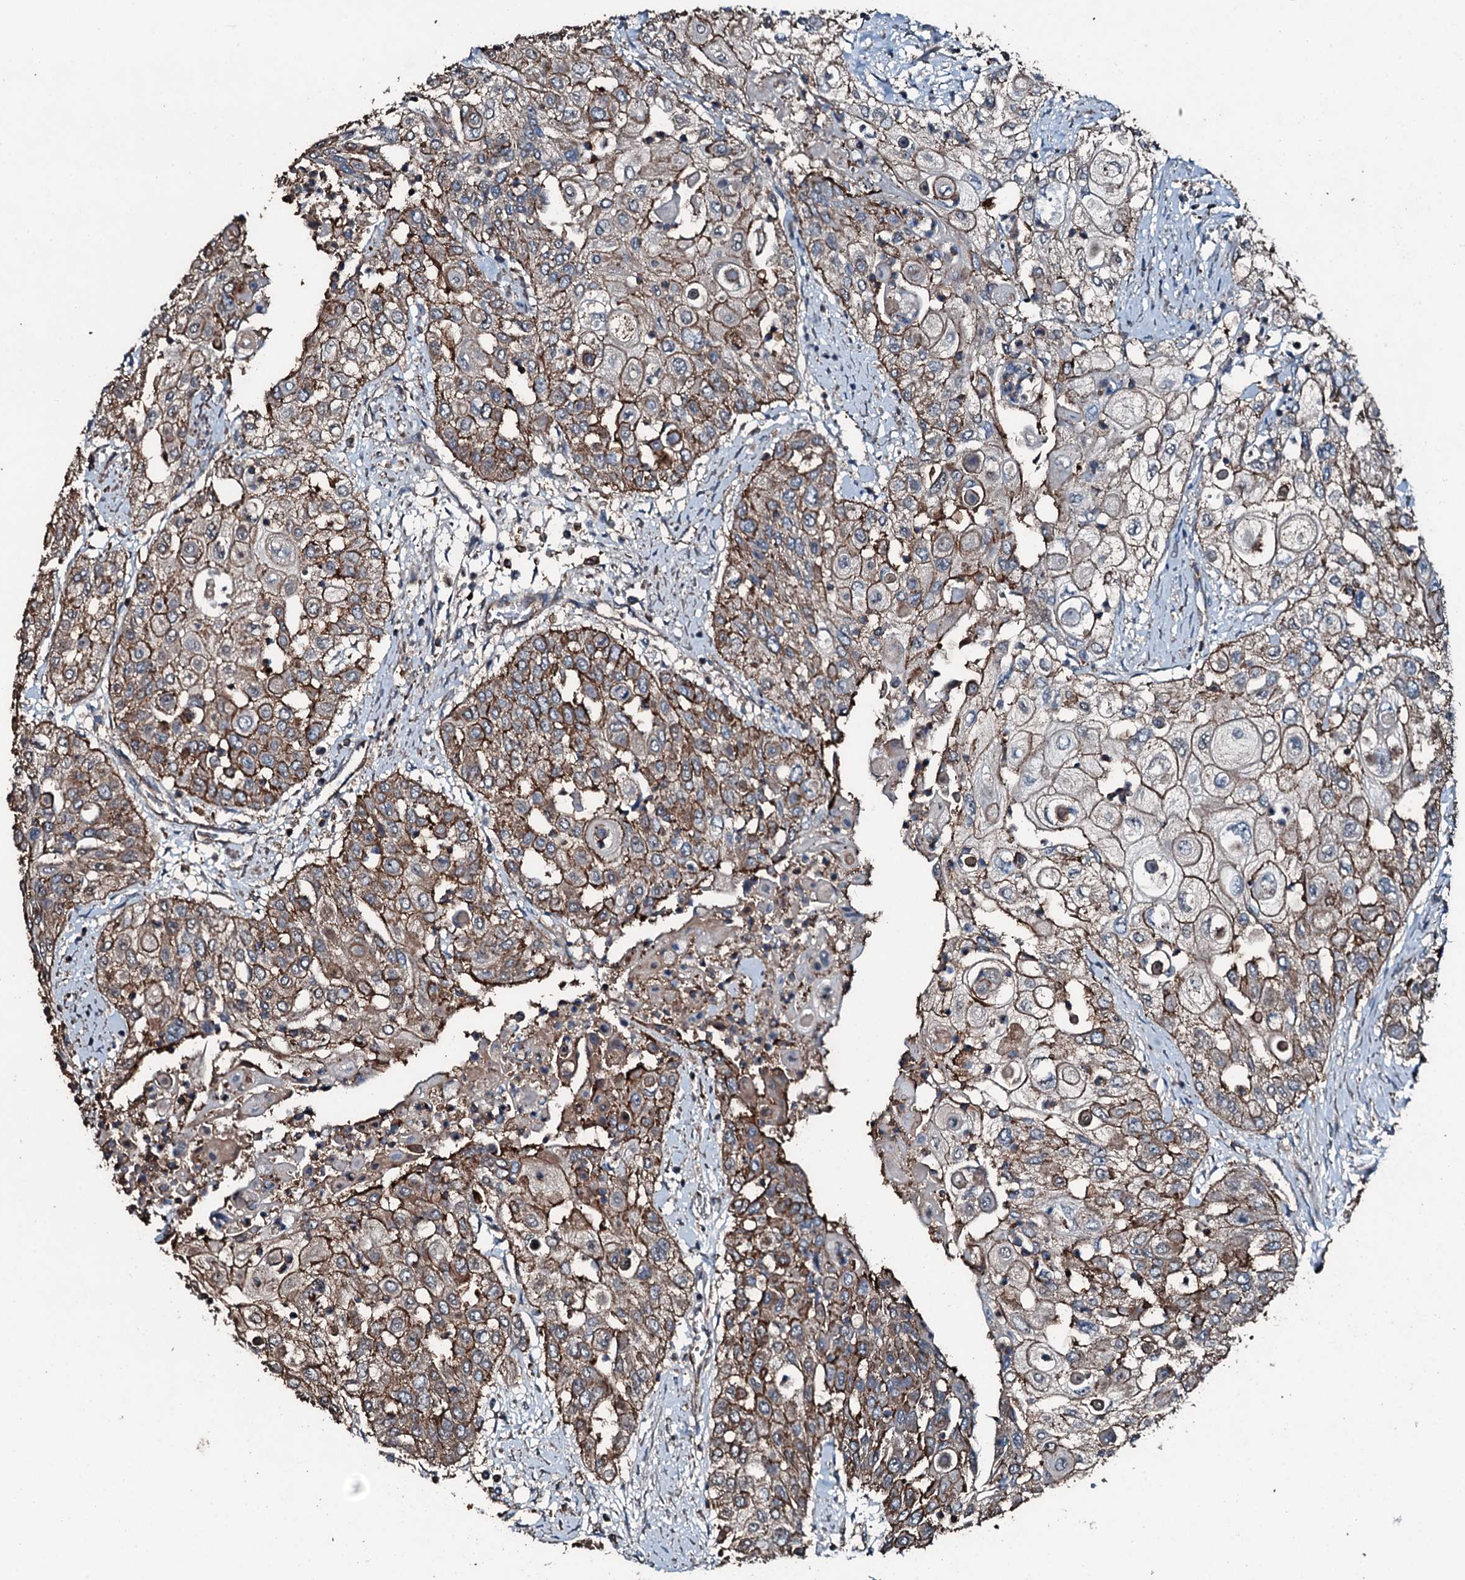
{"staining": {"intensity": "moderate", "quantity": ">75%", "location": "cytoplasmic/membranous"}, "tissue": "urothelial cancer", "cell_type": "Tumor cells", "image_type": "cancer", "snomed": [{"axis": "morphology", "description": "Urothelial carcinoma, High grade"}, {"axis": "topography", "description": "Urinary bladder"}], "caption": "High-grade urothelial carcinoma tissue shows moderate cytoplasmic/membranous staining in approximately >75% of tumor cells, visualized by immunohistochemistry.", "gene": "SLC25A38", "patient": {"sex": "female", "age": 79}}